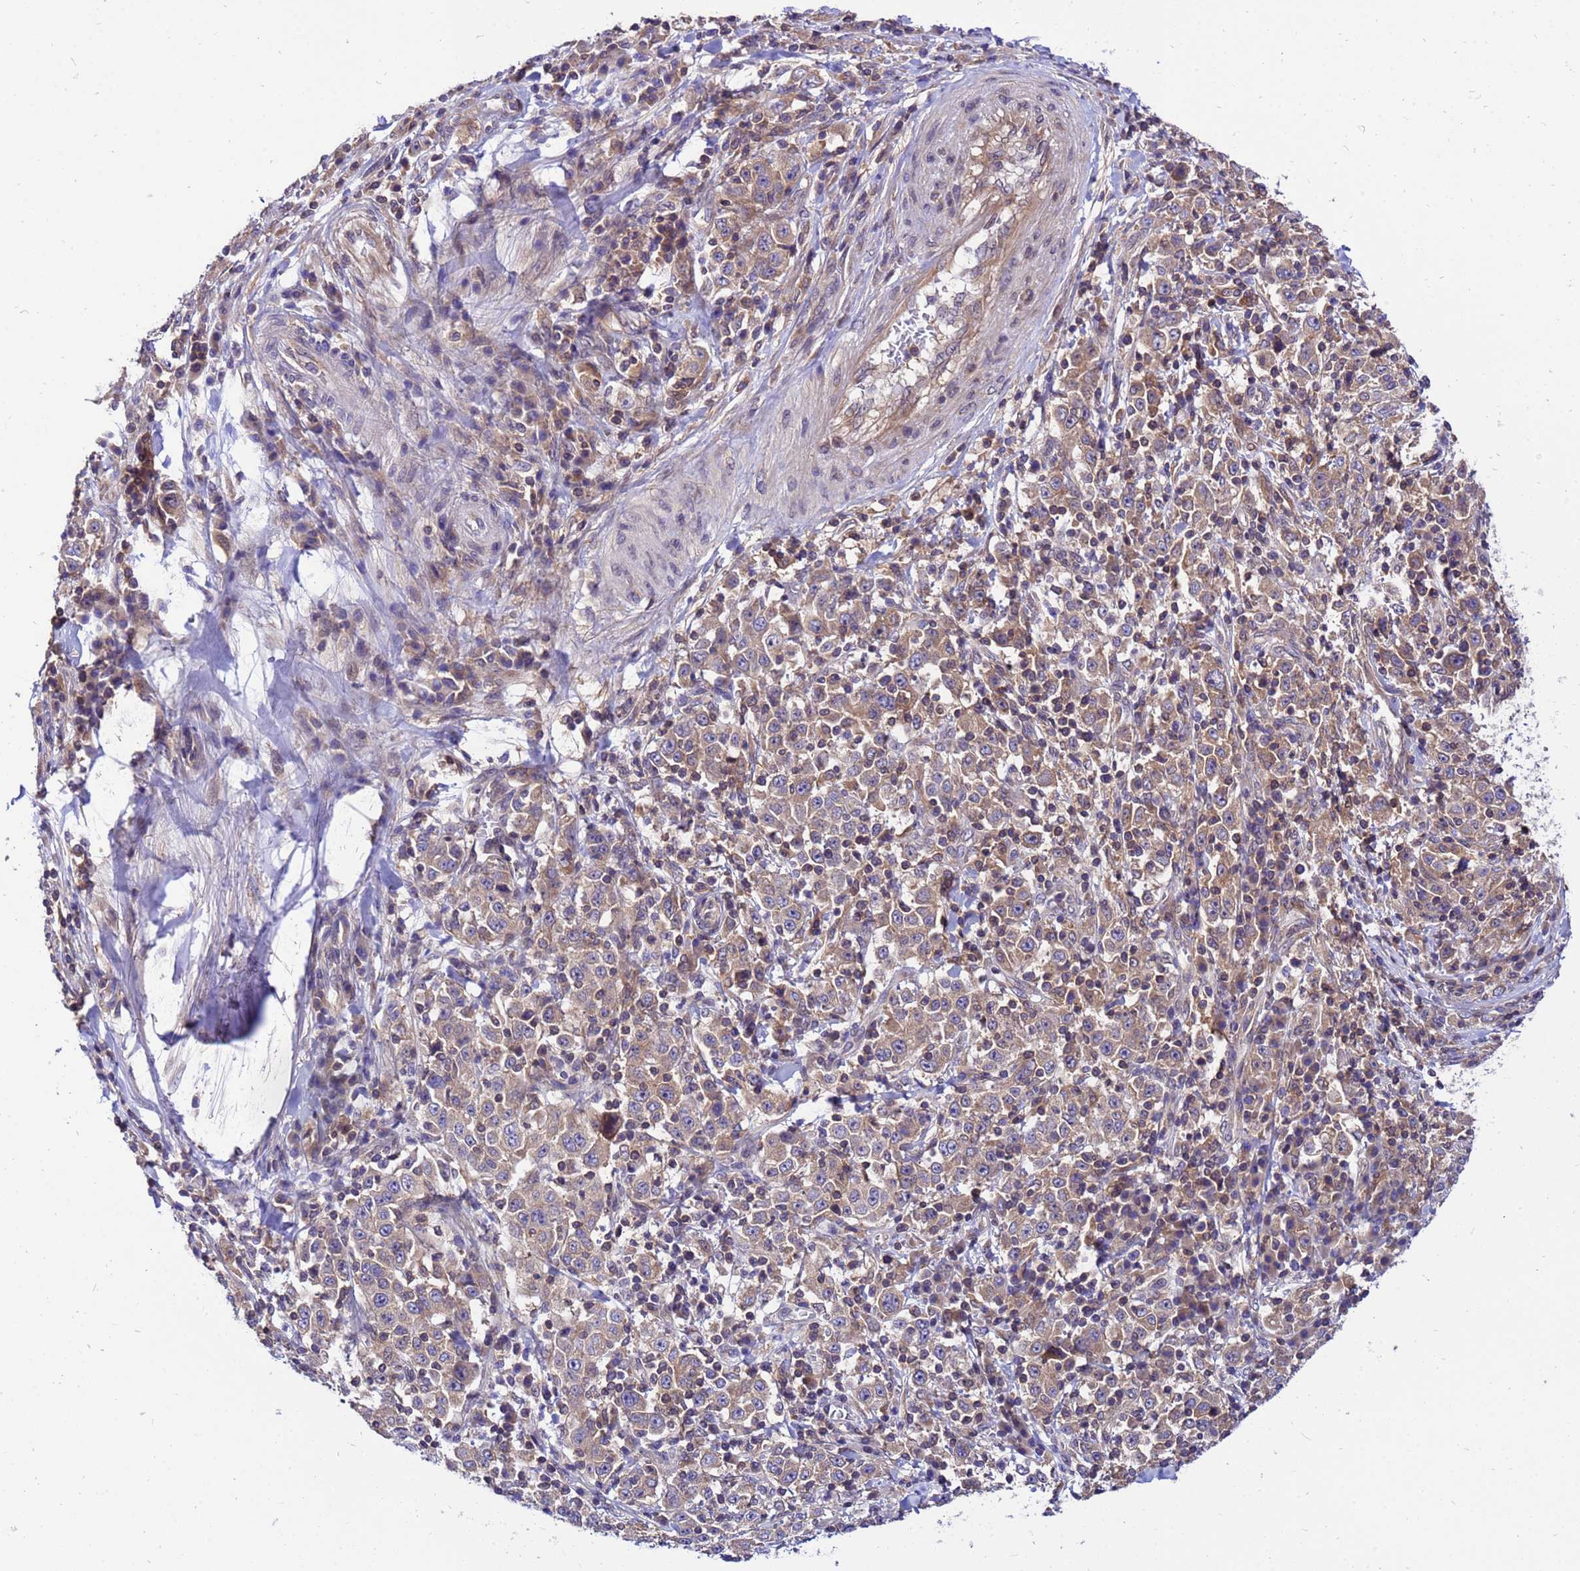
{"staining": {"intensity": "weak", "quantity": "25%-75%", "location": "cytoplasmic/membranous"}, "tissue": "stomach cancer", "cell_type": "Tumor cells", "image_type": "cancer", "snomed": [{"axis": "morphology", "description": "Normal tissue, NOS"}, {"axis": "morphology", "description": "Adenocarcinoma, NOS"}, {"axis": "topography", "description": "Stomach, upper"}, {"axis": "topography", "description": "Stomach"}], "caption": "Adenocarcinoma (stomach) tissue shows weak cytoplasmic/membranous expression in approximately 25%-75% of tumor cells", "gene": "GET3", "patient": {"sex": "male", "age": 59}}